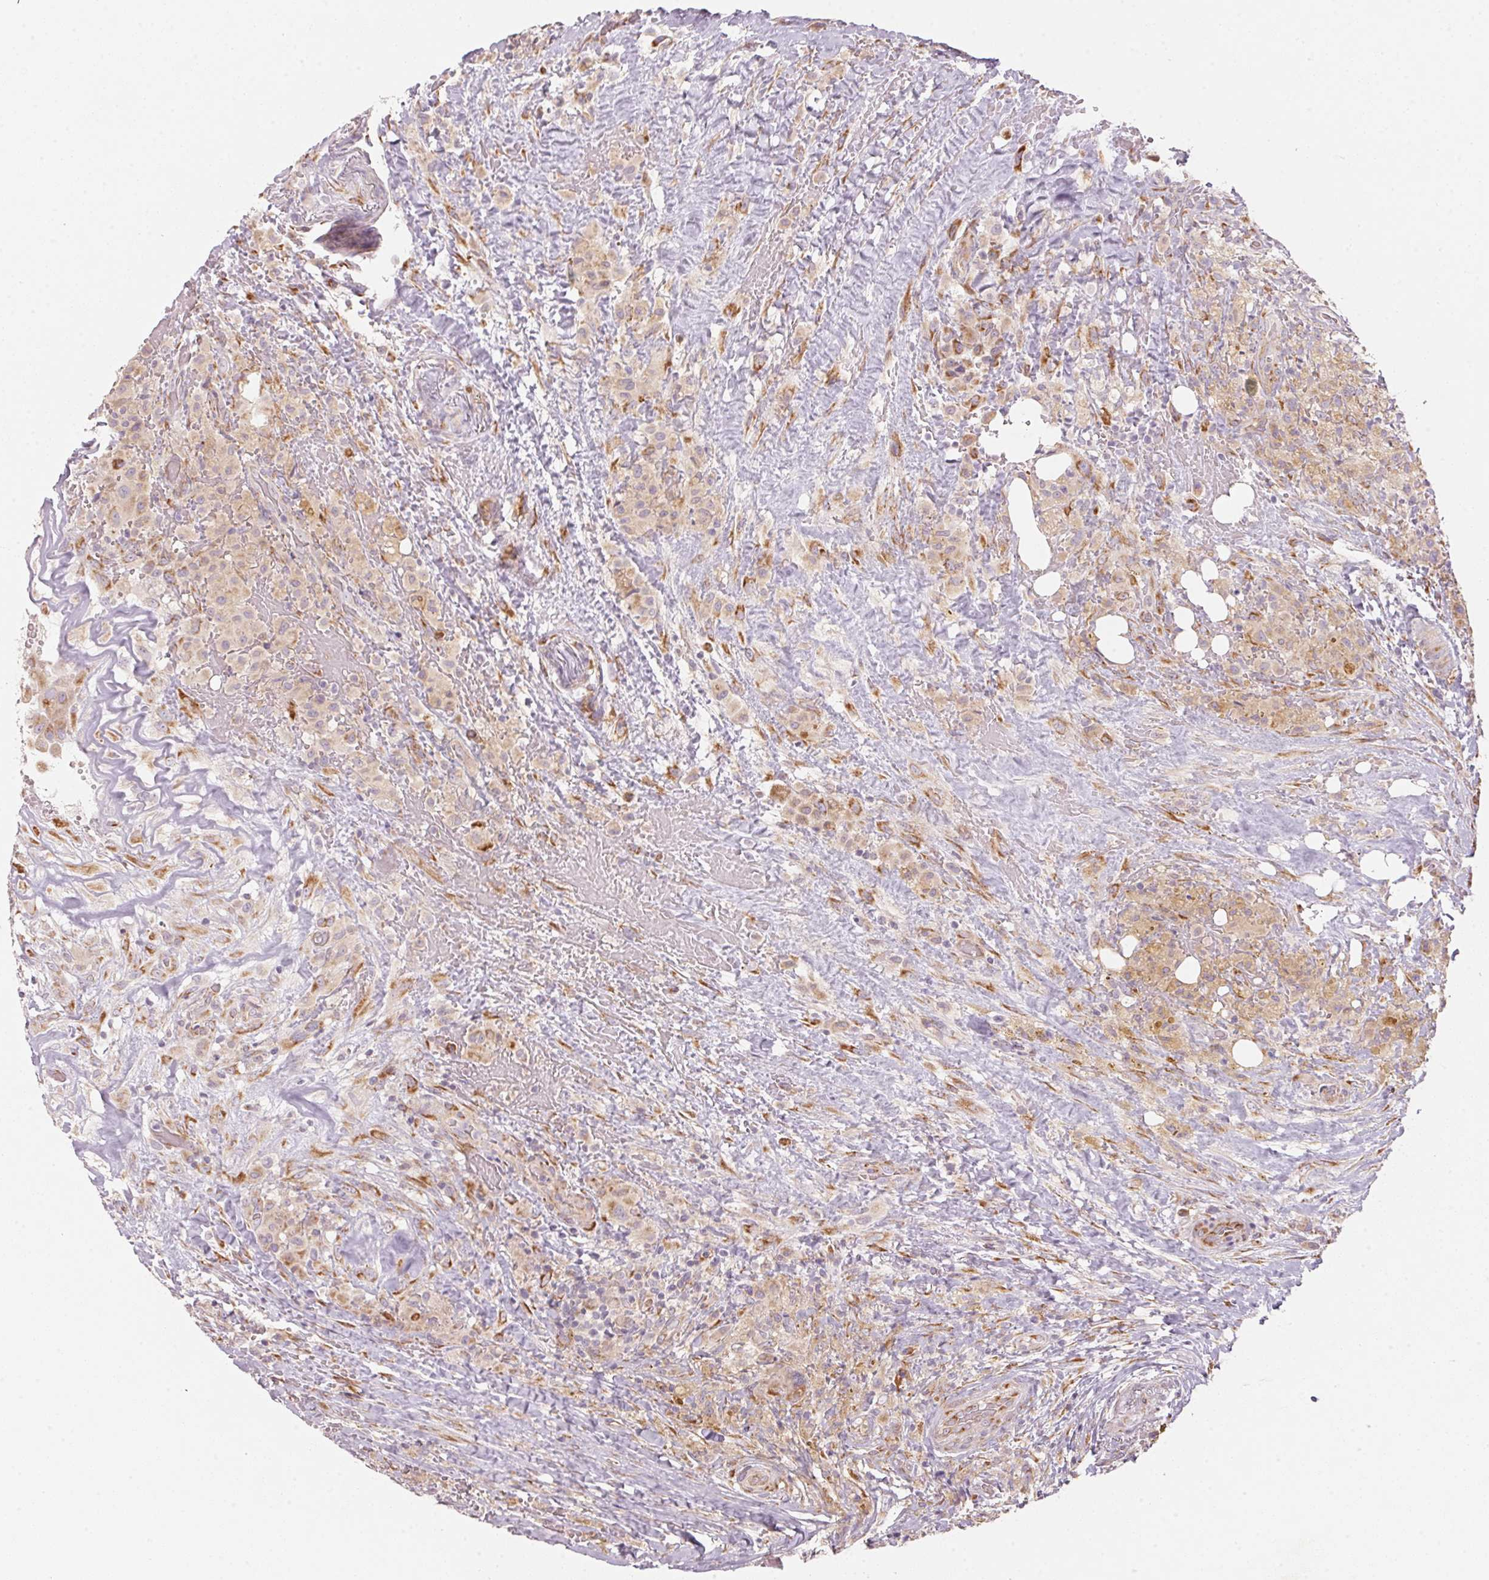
{"staining": {"intensity": "weak", "quantity": ">75%", "location": "cytoplasmic/membranous"}, "tissue": "thyroid cancer", "cell_type": "Tumor cells", "image_type": "cancer", "snomed": [{"axis": "morphology", "description": "Papillary adenocarcinoma, NOS"}, {"axis": "morphology", "description": "Papillary adenoma metastatic"}, {"axis": "topography", "description": "Thyroid gland"}], "caption": "This photomicrograph displays thyroid papillary adenocarcinoma stained with IHC to label a protein in brown. The cytoplasmic/membranous of tumor cells show weak positivity for the protein. Nuclei are counter-stained blue.", "gene": "BLOC1S2", "patient": {"sex": "male", "age": 87}}